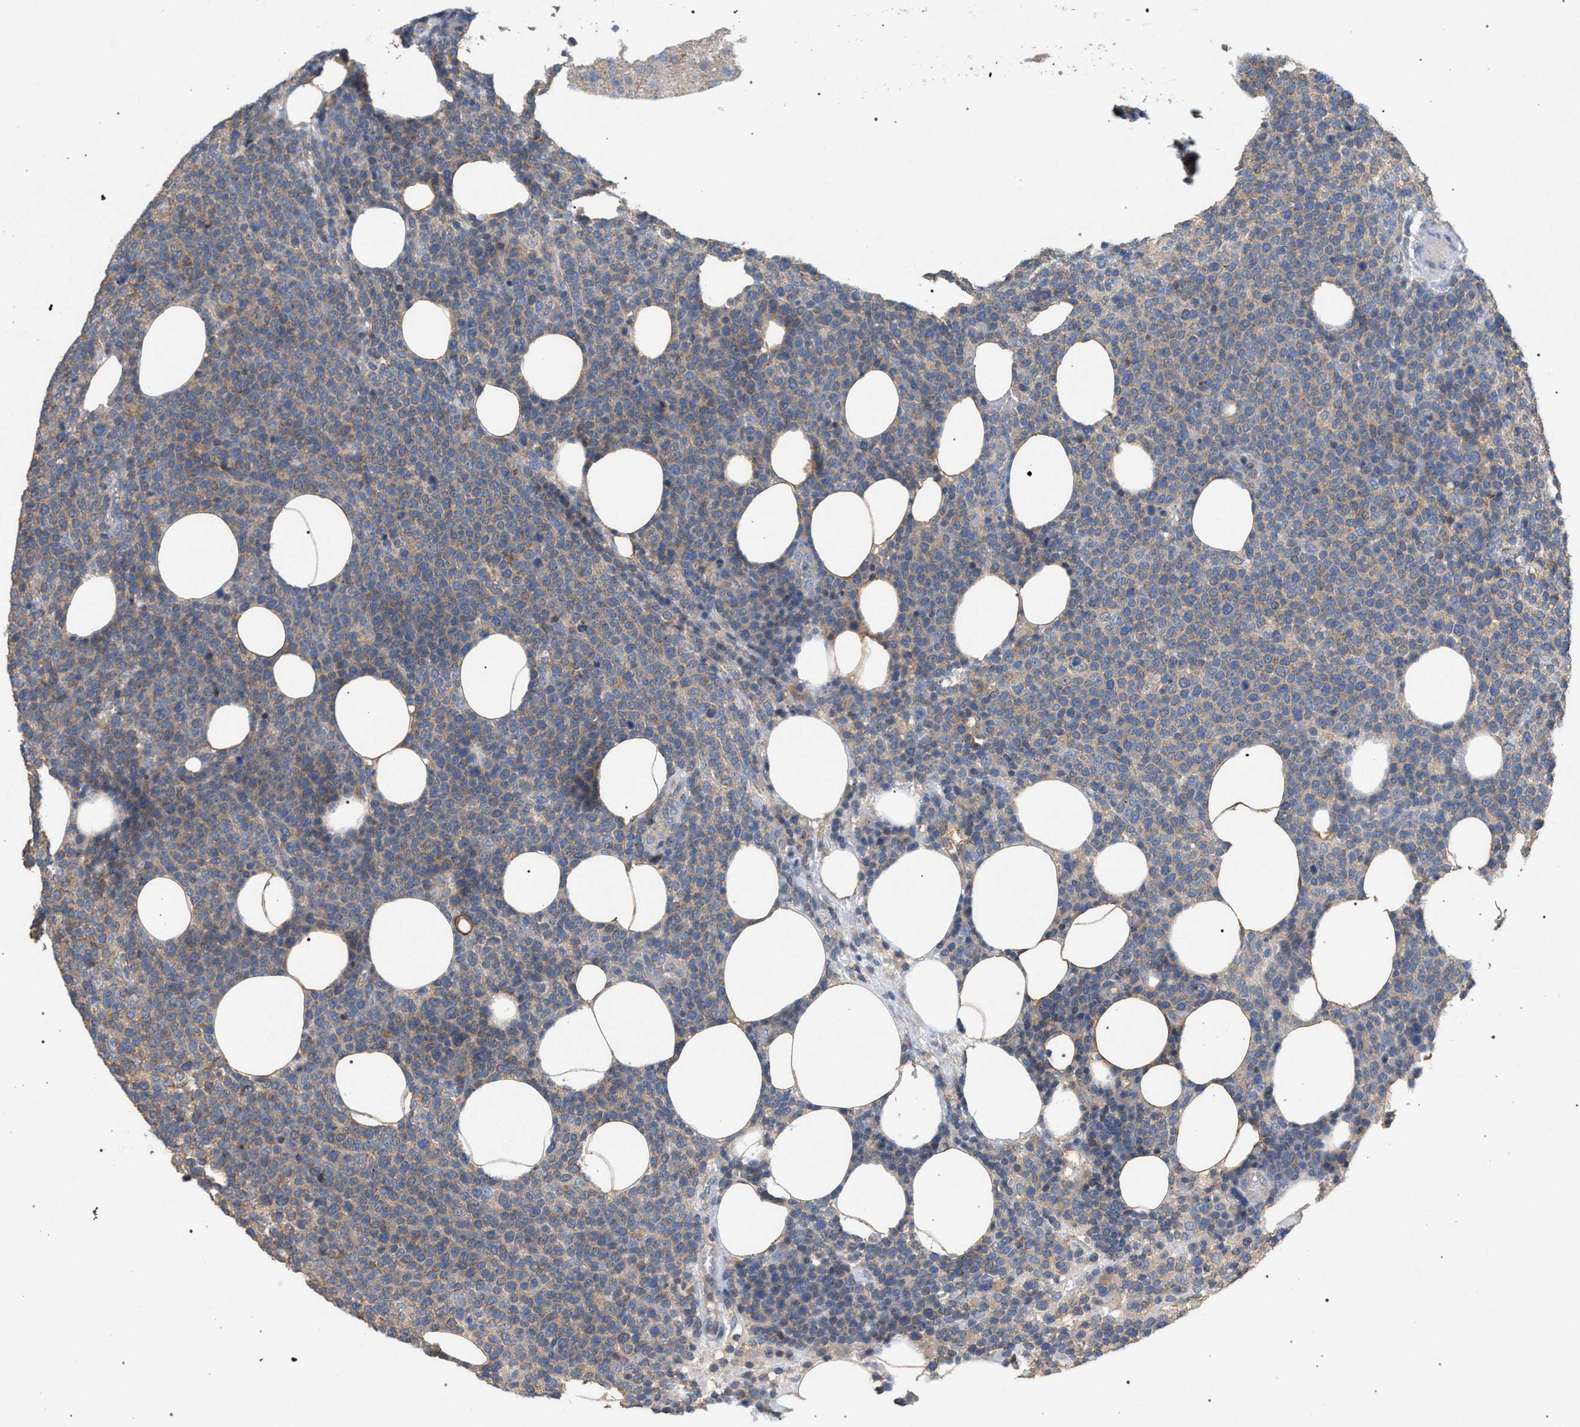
{"staining": {"intensity": "weak", "quantity": "25%-75%", "location": "cytoplasmic/membranous"}, "tissue": "lymphoma", "cell_type": "Tumor cells", "image_type": "cancer", "snomed": [{"axis": "morphology", "description": "Malignant lymphoma, non-Hodgkin's type, High grade"}, {"axis": "topography", "description": "Lymph node"}], "caption": "Human lymphoma stained with a brown dye displays weak cytoplasmic/membranous positive staining in about 25%-75% of tumor cells.", "gene": "VPS13A", "patient": {"sex": "male", "age": 61}}